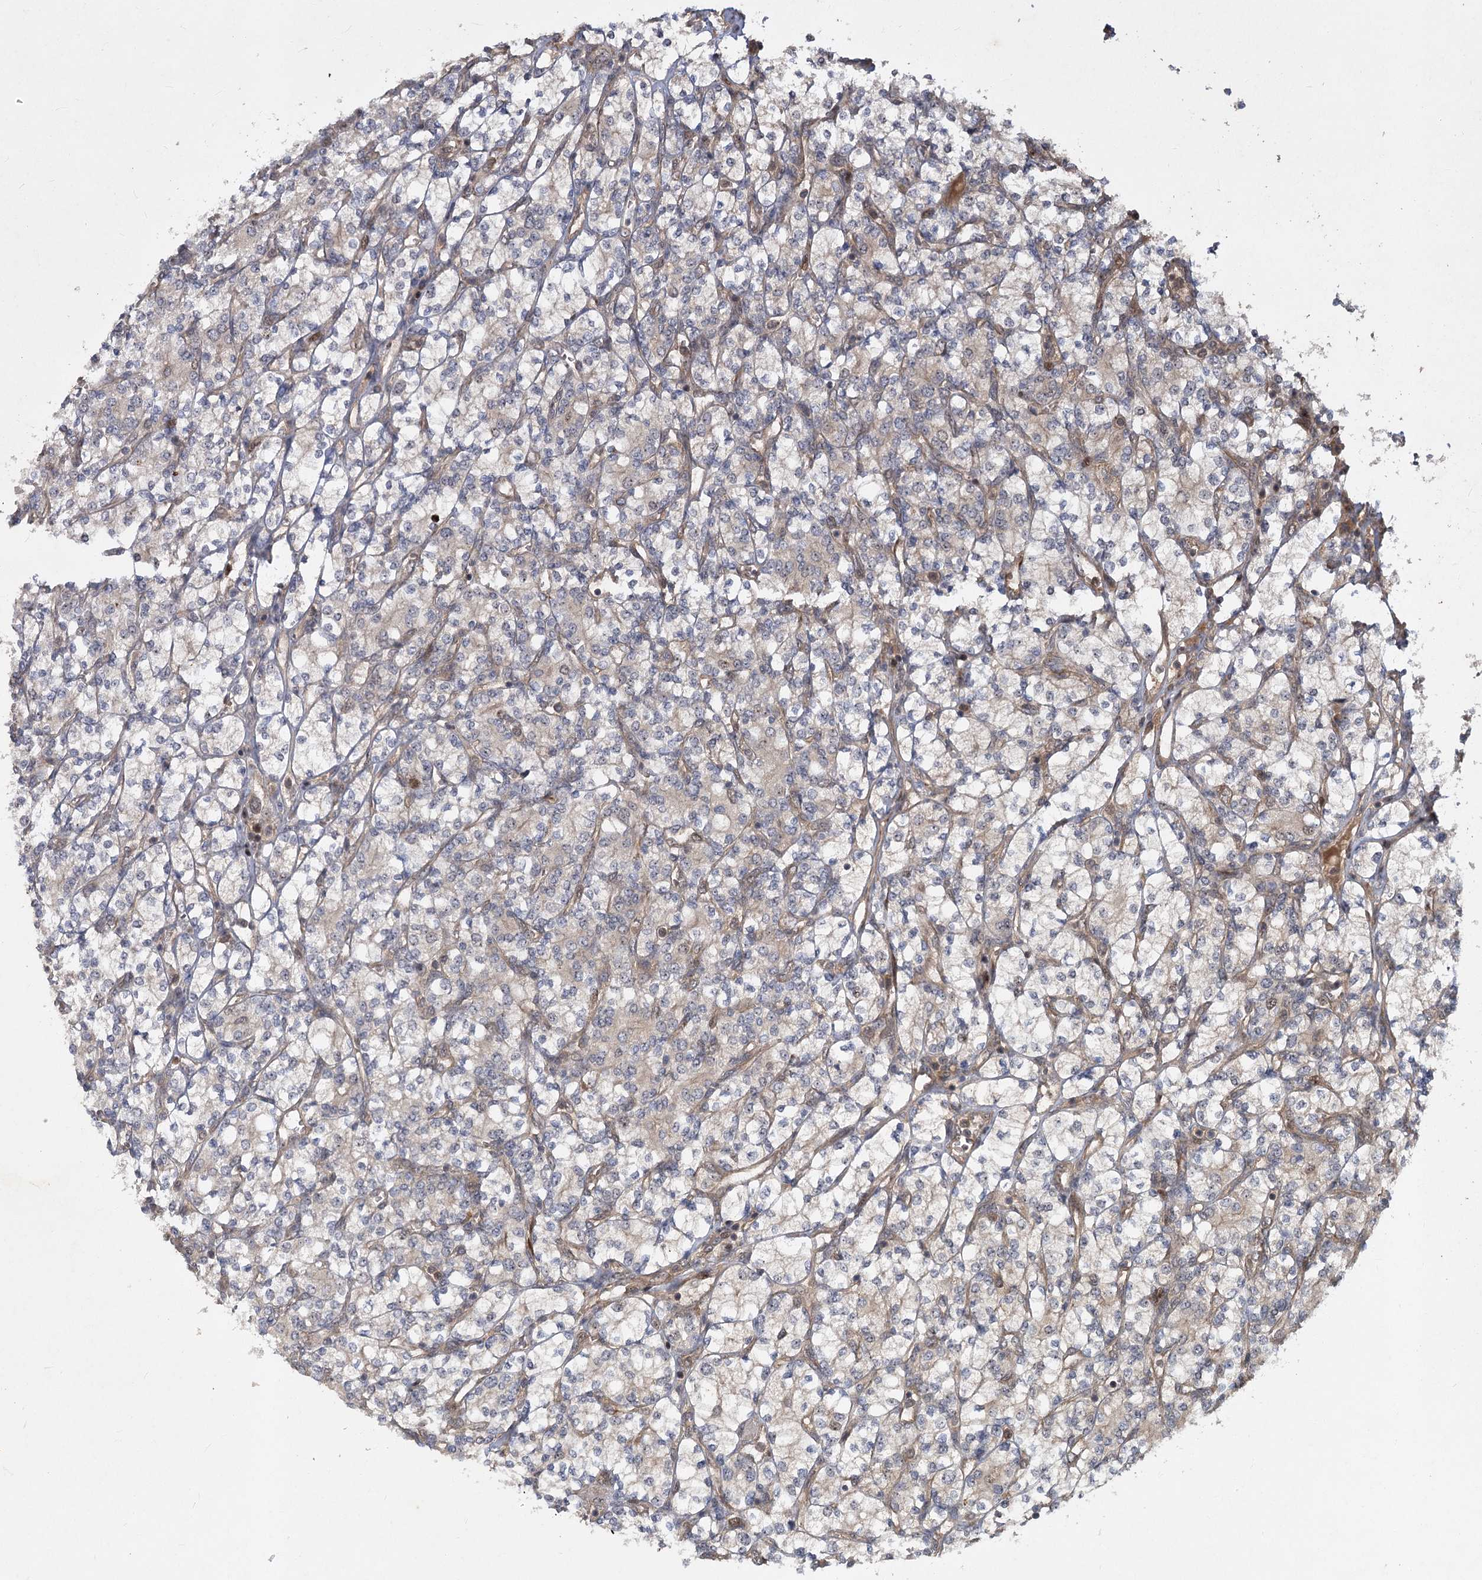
{"staining": {"intensity": "negative", "quantity": "none", "location": "none"}, "tissue": "renal cancer", "cell_type": "Tumor cells", "image_type": "cancer", "snomed": [{"axis": "morphology", "description": "Adenocarcinoma, NOS"}, {"axis": "topography", "description": "Kidney"}], "caption": "Image shows no significant protein positivity in tumor cells of renal cancer. (Stains: DAB immunohistochemistry with hematoxylin counter stain, Microscopy: brightfield microscopy at high magnification).", "gene": "PIK3C2A", "patient": {"sex": "male", "age": 77}}